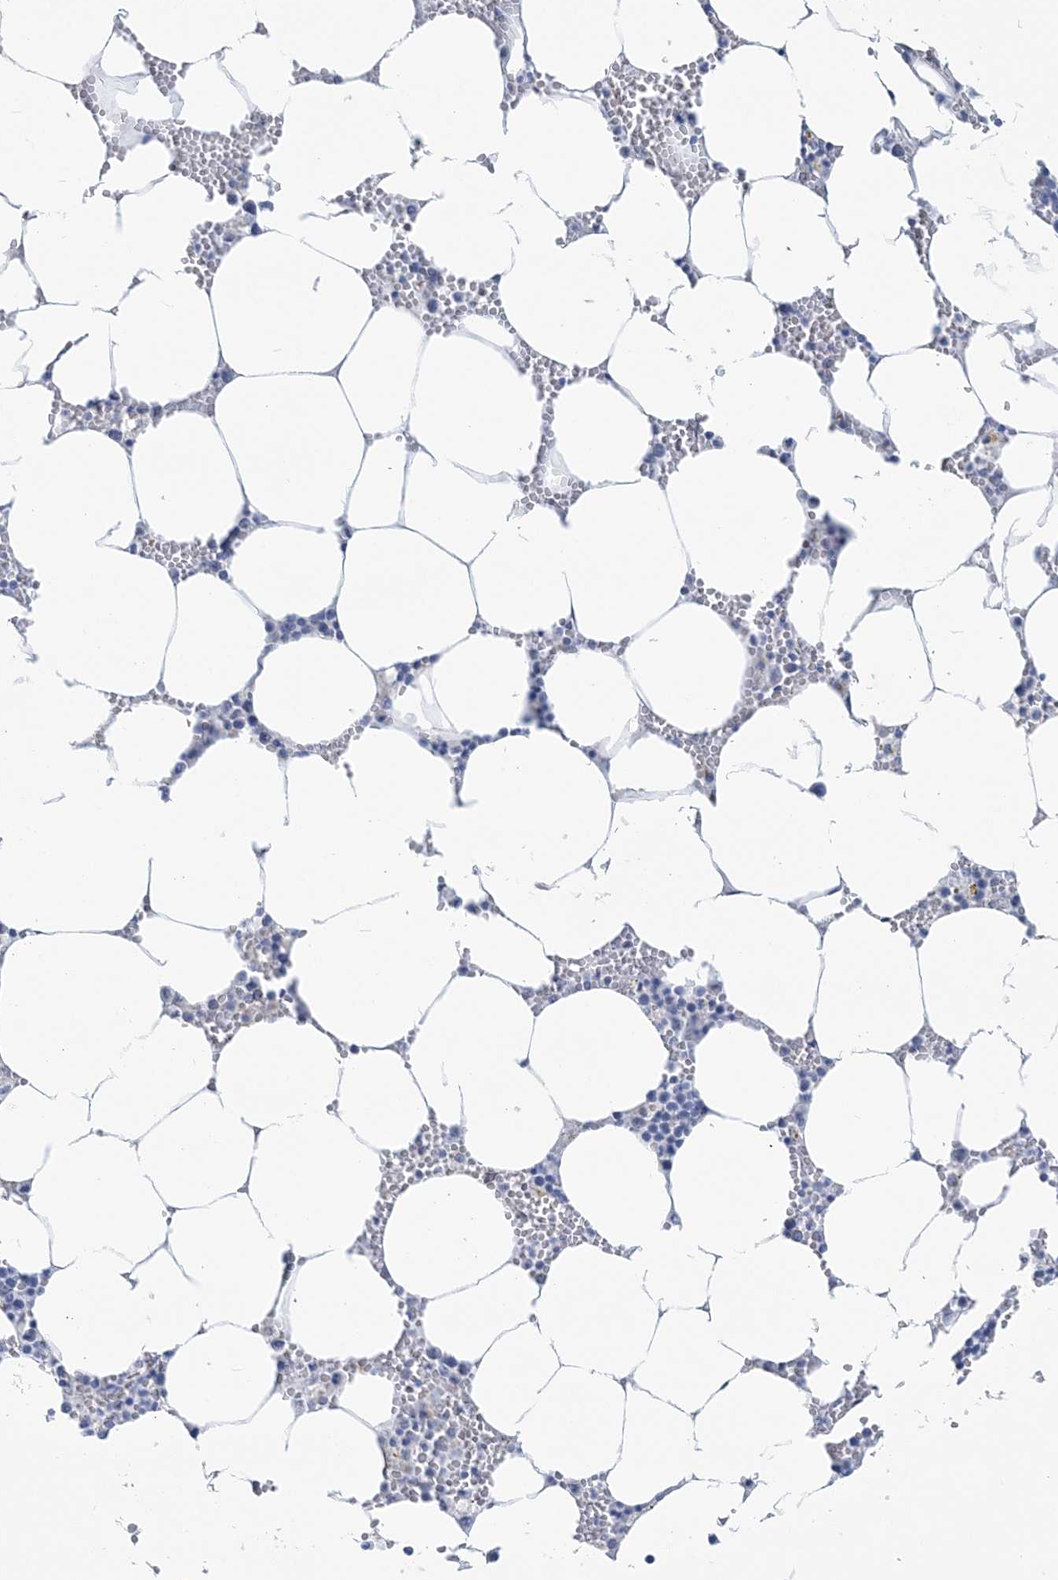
{"staining": {"intensity": "negative", "quantity": "none", "location": "none"}, "tissue": "bone marrow", "cell_type": "Hematopoietic cells", "image_type": "normal", "snomed": [{"axis": "morphology", "description": "Normal tissue, NOS"}, {"axis": "topography", "description": "Bone marrow"}], "caption": "Immunohistochemistry (IHC) of unremarkable human bone marrow displays no staining in hematopoietic cells. (DAB (3,3'-diaminobenzidine) immunohistochemistry (IHC) with hematoxylin counter stain).", "gene": "PLEKHG4B", "patient": {"sex": "male", "age": 70}}